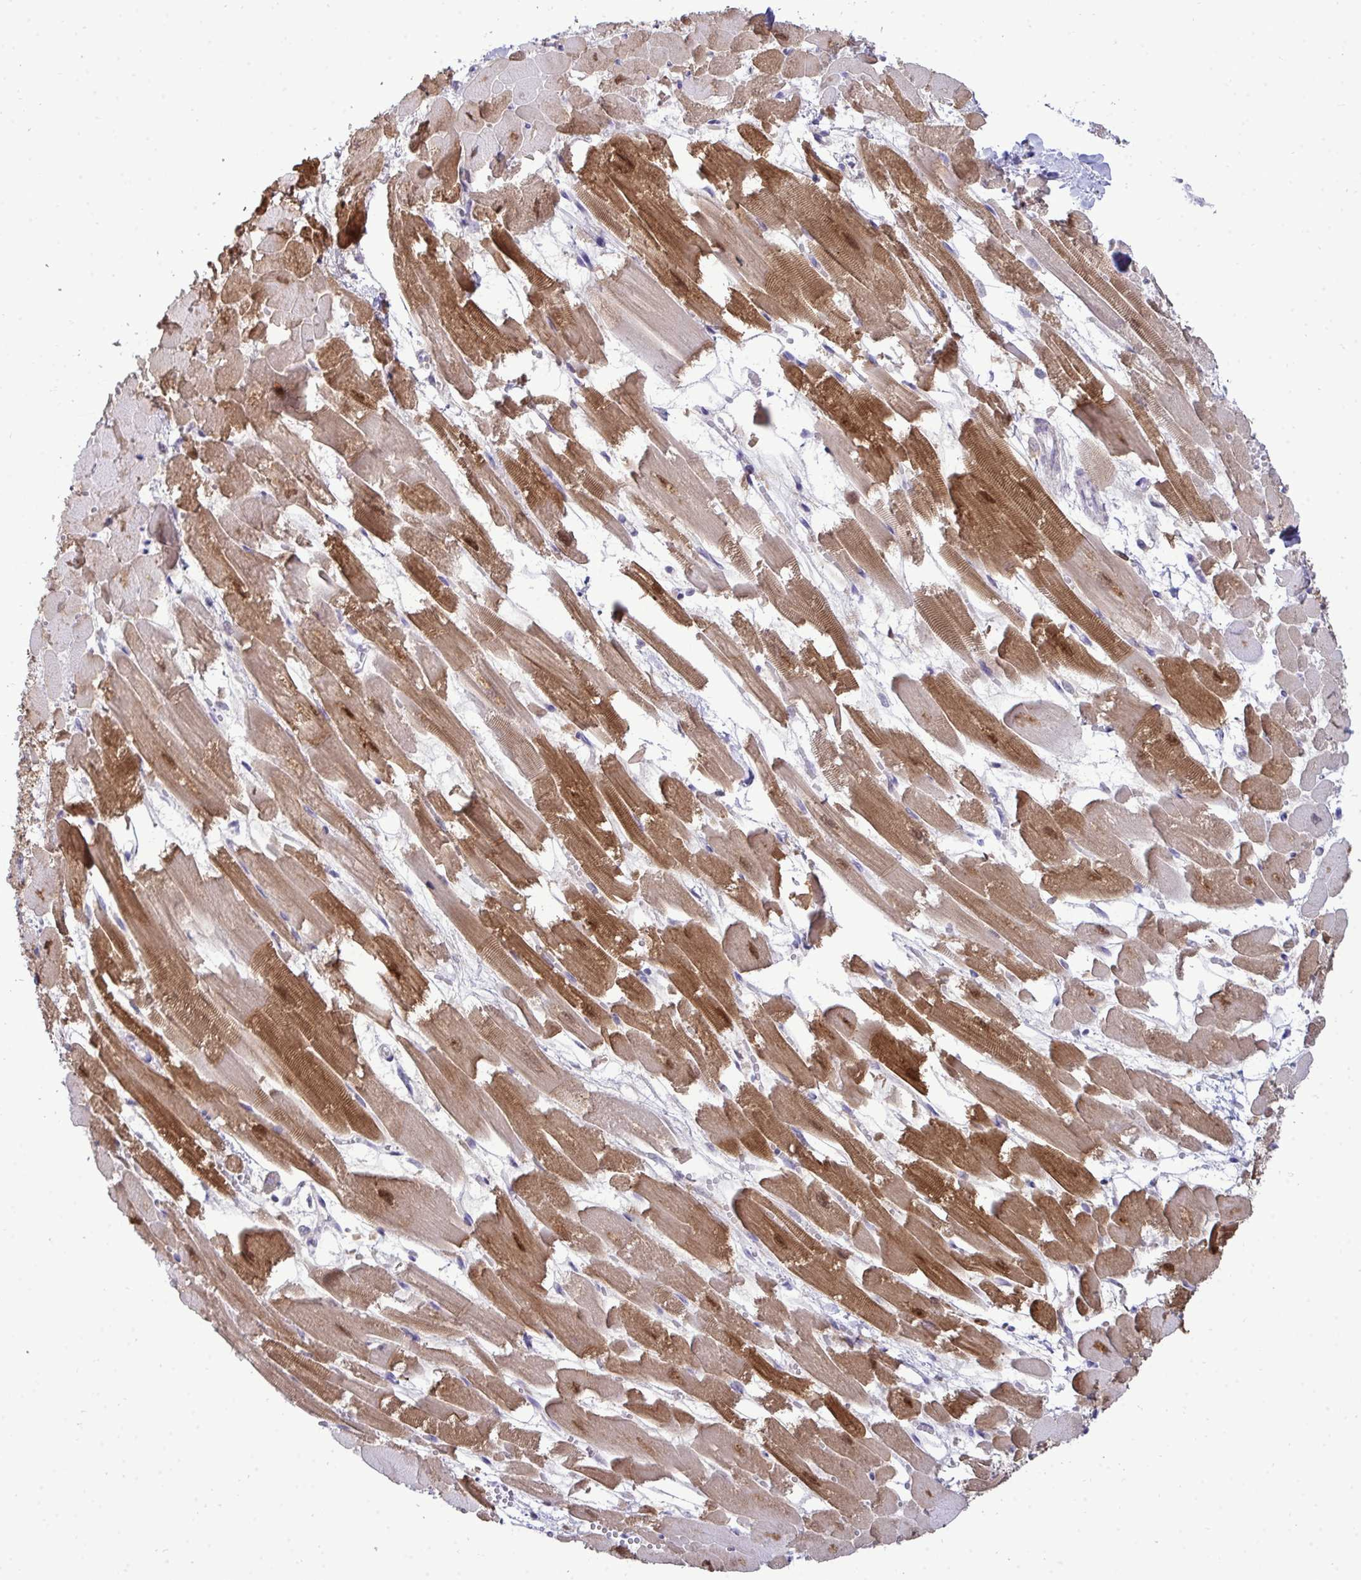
{"staining": {"intensity": "strong", "quantity": "25%-75%", "location": "cytoplasmic/membranous,nuclear"}, "tissue": "heart muscle", "cell_type": "Cardiomyocytes", "image_type": "normal", "snomed": [{"axis": "morphology", "description": "Normal tissue, NOS"}, {"axis": "topography", "description": "Heart"}], "caption": "IHC of normal human heart muscle exhibits high levels of strong cytoplasmic/membranous,nuclear positivity in approximately 25%-75% of cardiomyocytes.", "gene": "HSPB6", "patient": {"sex": "female", "age": 52}}